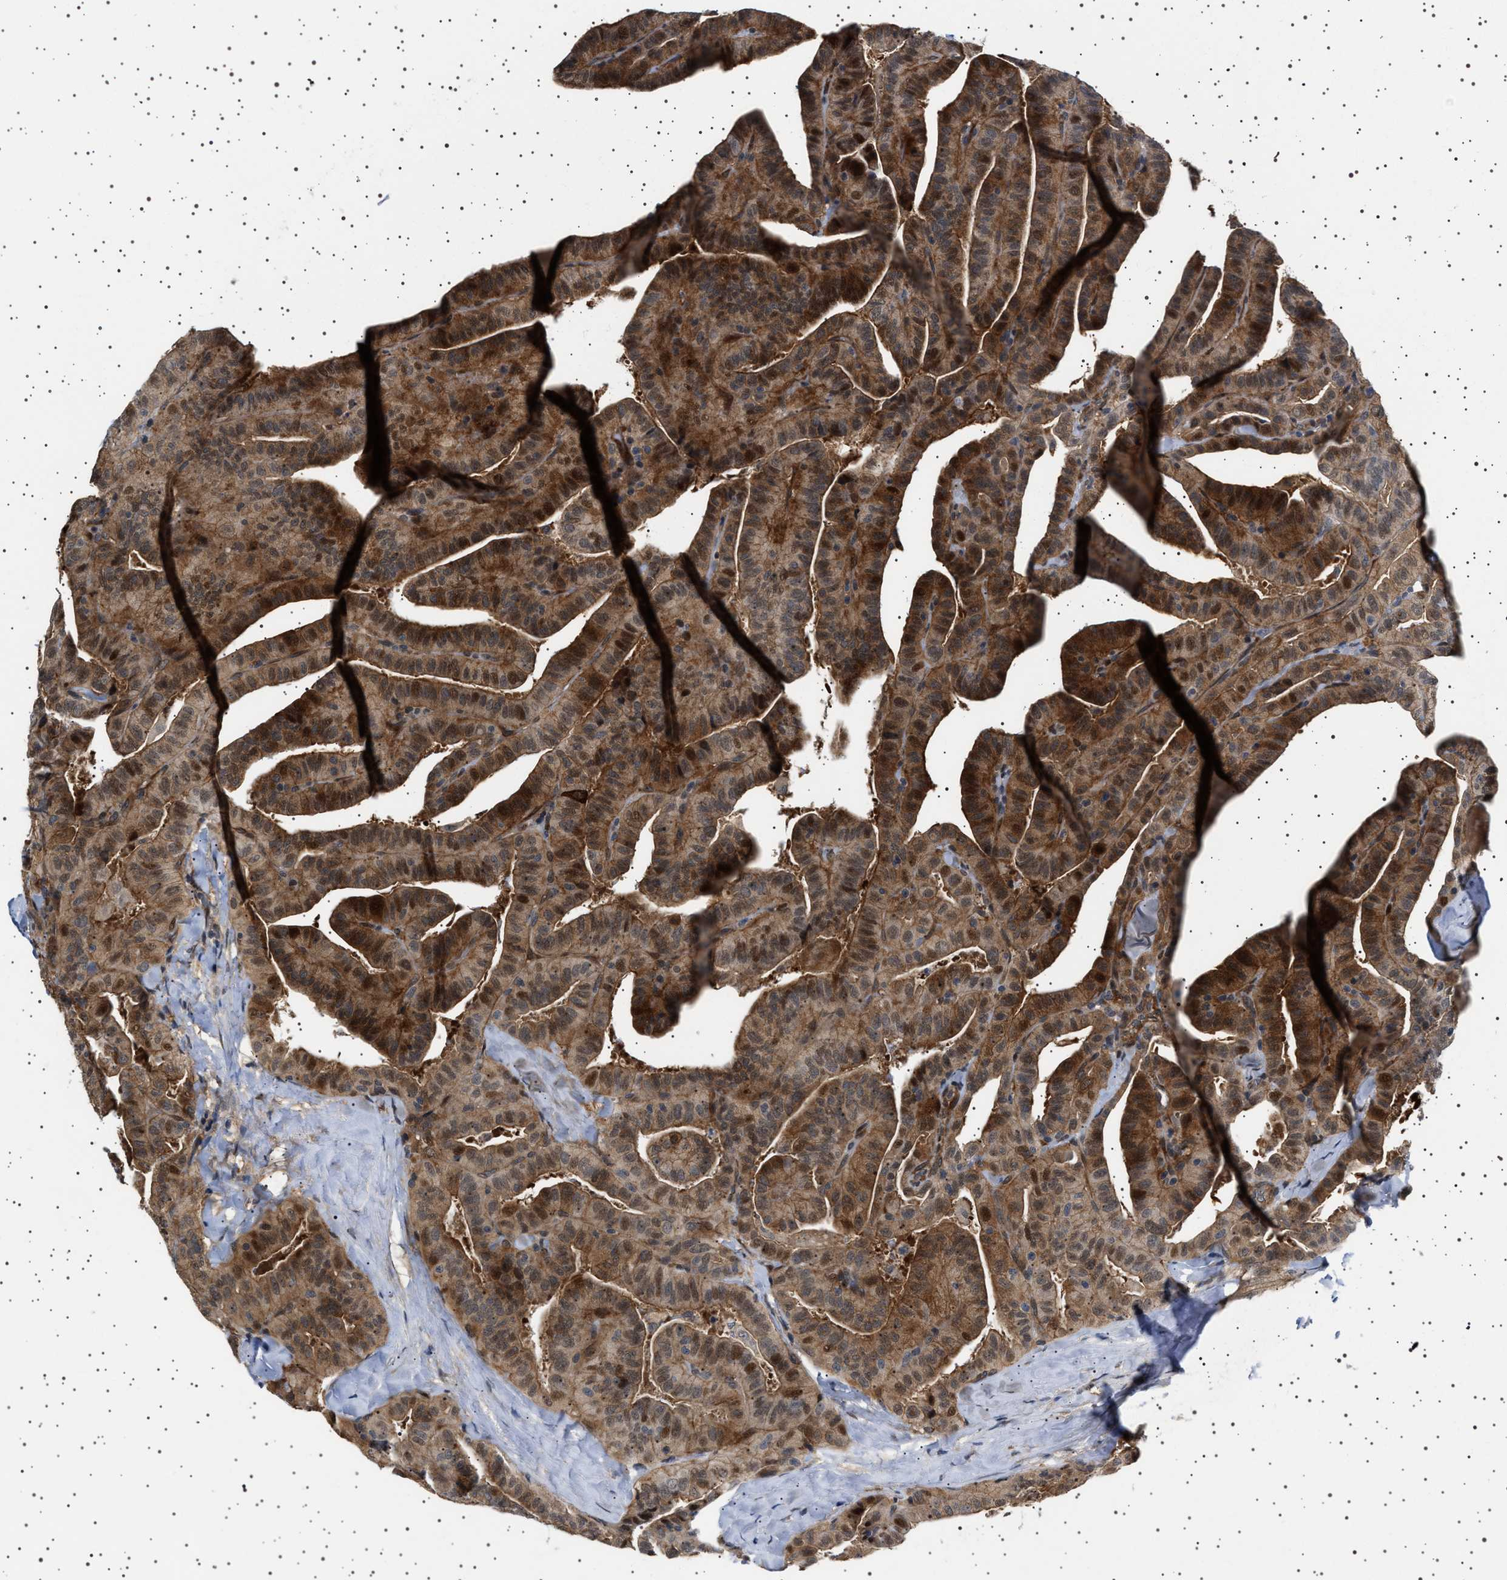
{"staining": {"intensity": "moderate", "quantity": ">75%", "location": "cytoplasmic/membranous,nuclear"}, "tissue": "thyroid cancer", "cell_type": "Tumor cells", "image_type": "cancer", "snomed": [{"axis": "morphology", "description": "Papillary adenocarcinoma, NOS"}, {"axis": "topography", "description": "Thyroid gland"}], "caption": "A brown stain shows moderate cytoplasmic/membranous and nuclear staining of a protein in thyroid cancer (papillary adenocarcinoma) tumor cells.", "gene": "BAG3", "patient": {"sex": "male", "age": 77}}